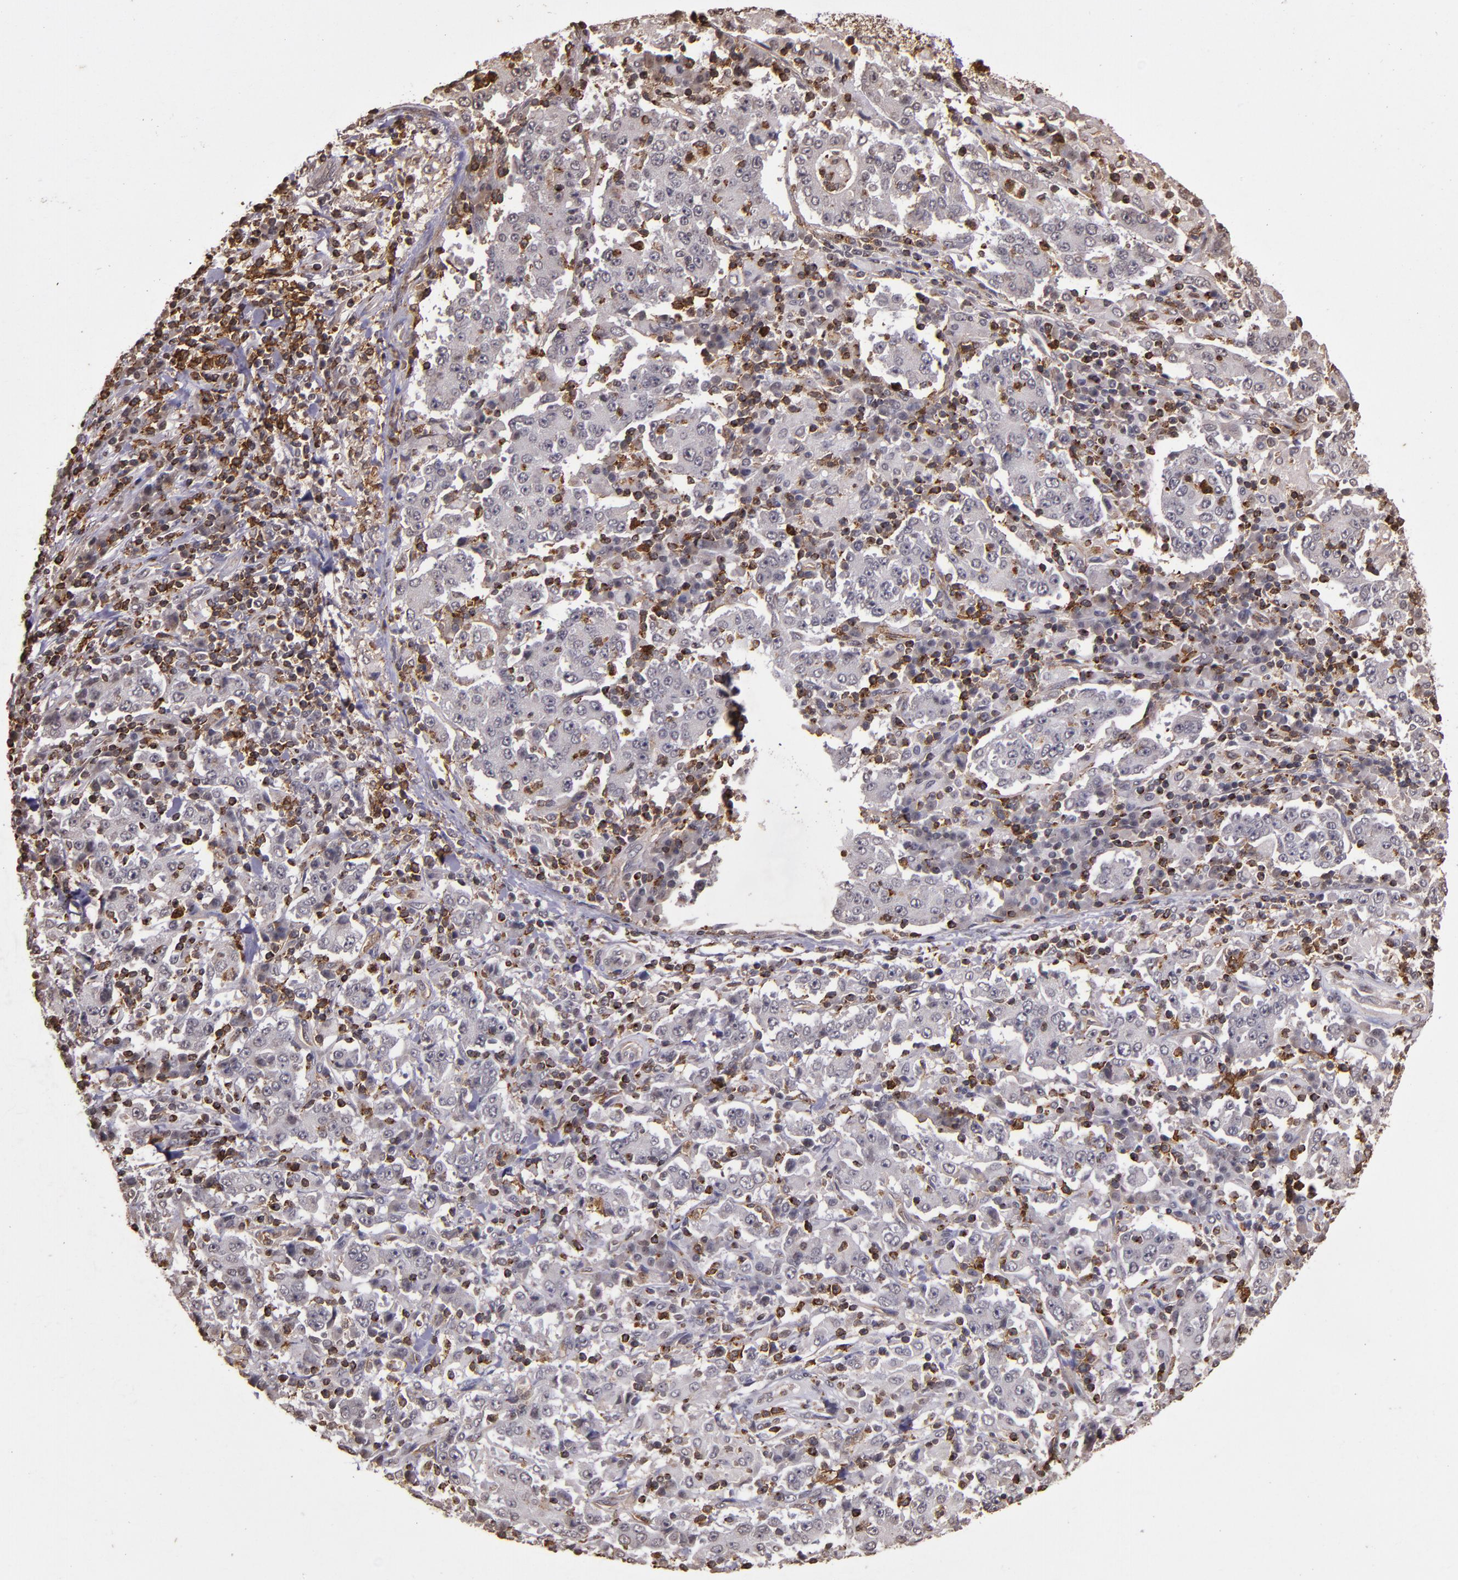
{"staining": {"intensity": "weak", "quantity": "<25%", "location": "cytoplasmic/membranous"}, "tissue": "stomach cancer", "cell_type": "Tumor cells", "image_type": "cancer", "snomed": [{"axis": "morphology", "description": "Normal tissue, NOS"}, {"axis": "morphology", "description": "Adenocarcinoma, NOS"}, {"axis": "topography", "description": "Stomach, upper"}, {"axis": "topography", "description": "Stomach"}], "caption": "The photomicrograph reveals no significant staining in tumor cells of stomach cancer.", "gene": "SLC2A3", "patient": {"sex": "male", "age": 59}}